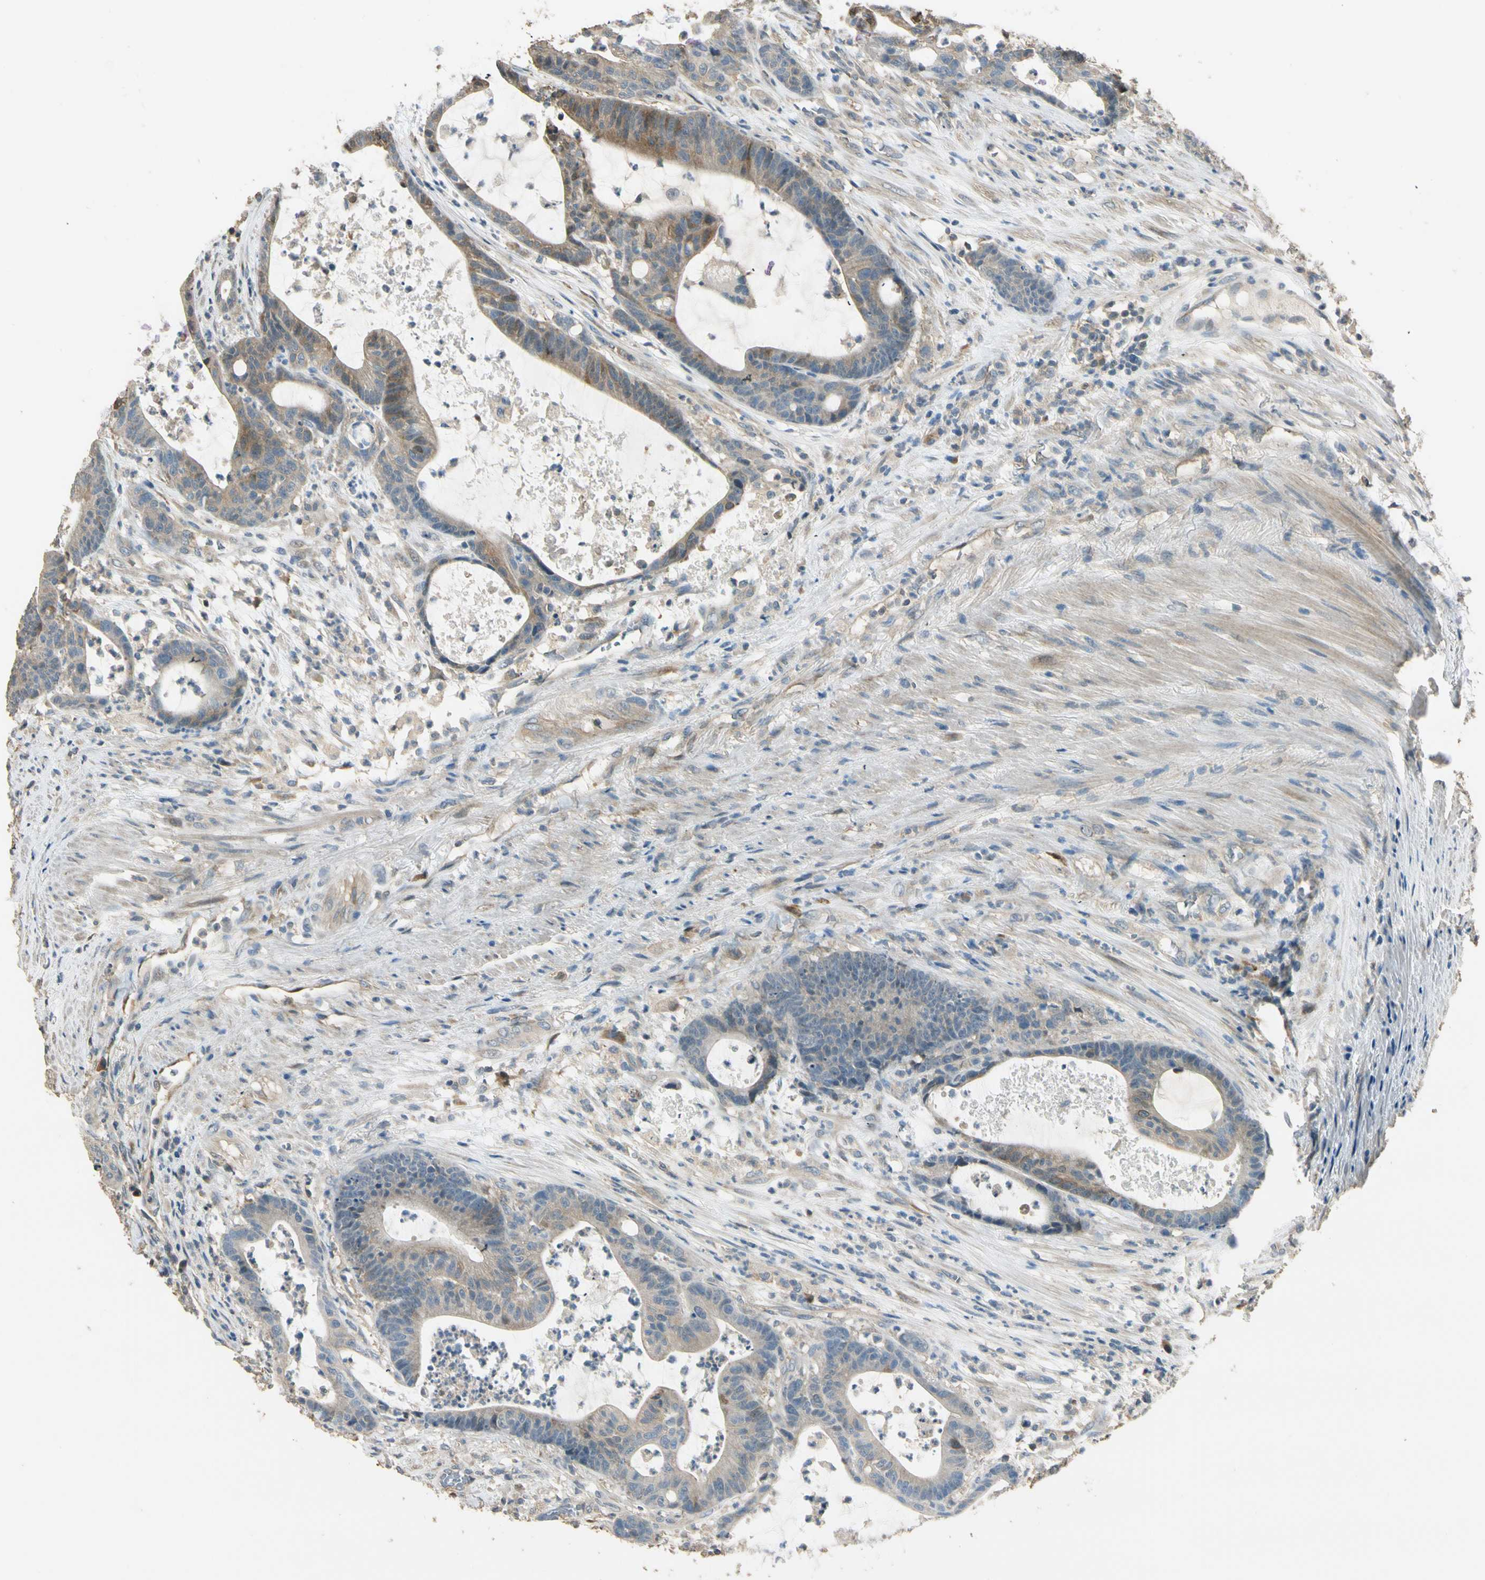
{"staining": {"intensity": "weak", "quantity": ">75%", "location": "cytoplasmic/membranous"}, "tissue": "colorectal cancer", "cell_type": "Tumor cells", "image_type": "cancer", "snomed": [{"axis": "morphology", "description": "Adenocarcinoma, NOS"}, {"axis": "topography", "description": "Colon"}], "caption": "Protein staining by immunohistochemistry reveals weak cytoplasmic/membranous staining in approximately >75% of tumor cells in colorectal cancer.", "gene": "PLXNA1", "patient": {"sex": "female", "age": 84}}